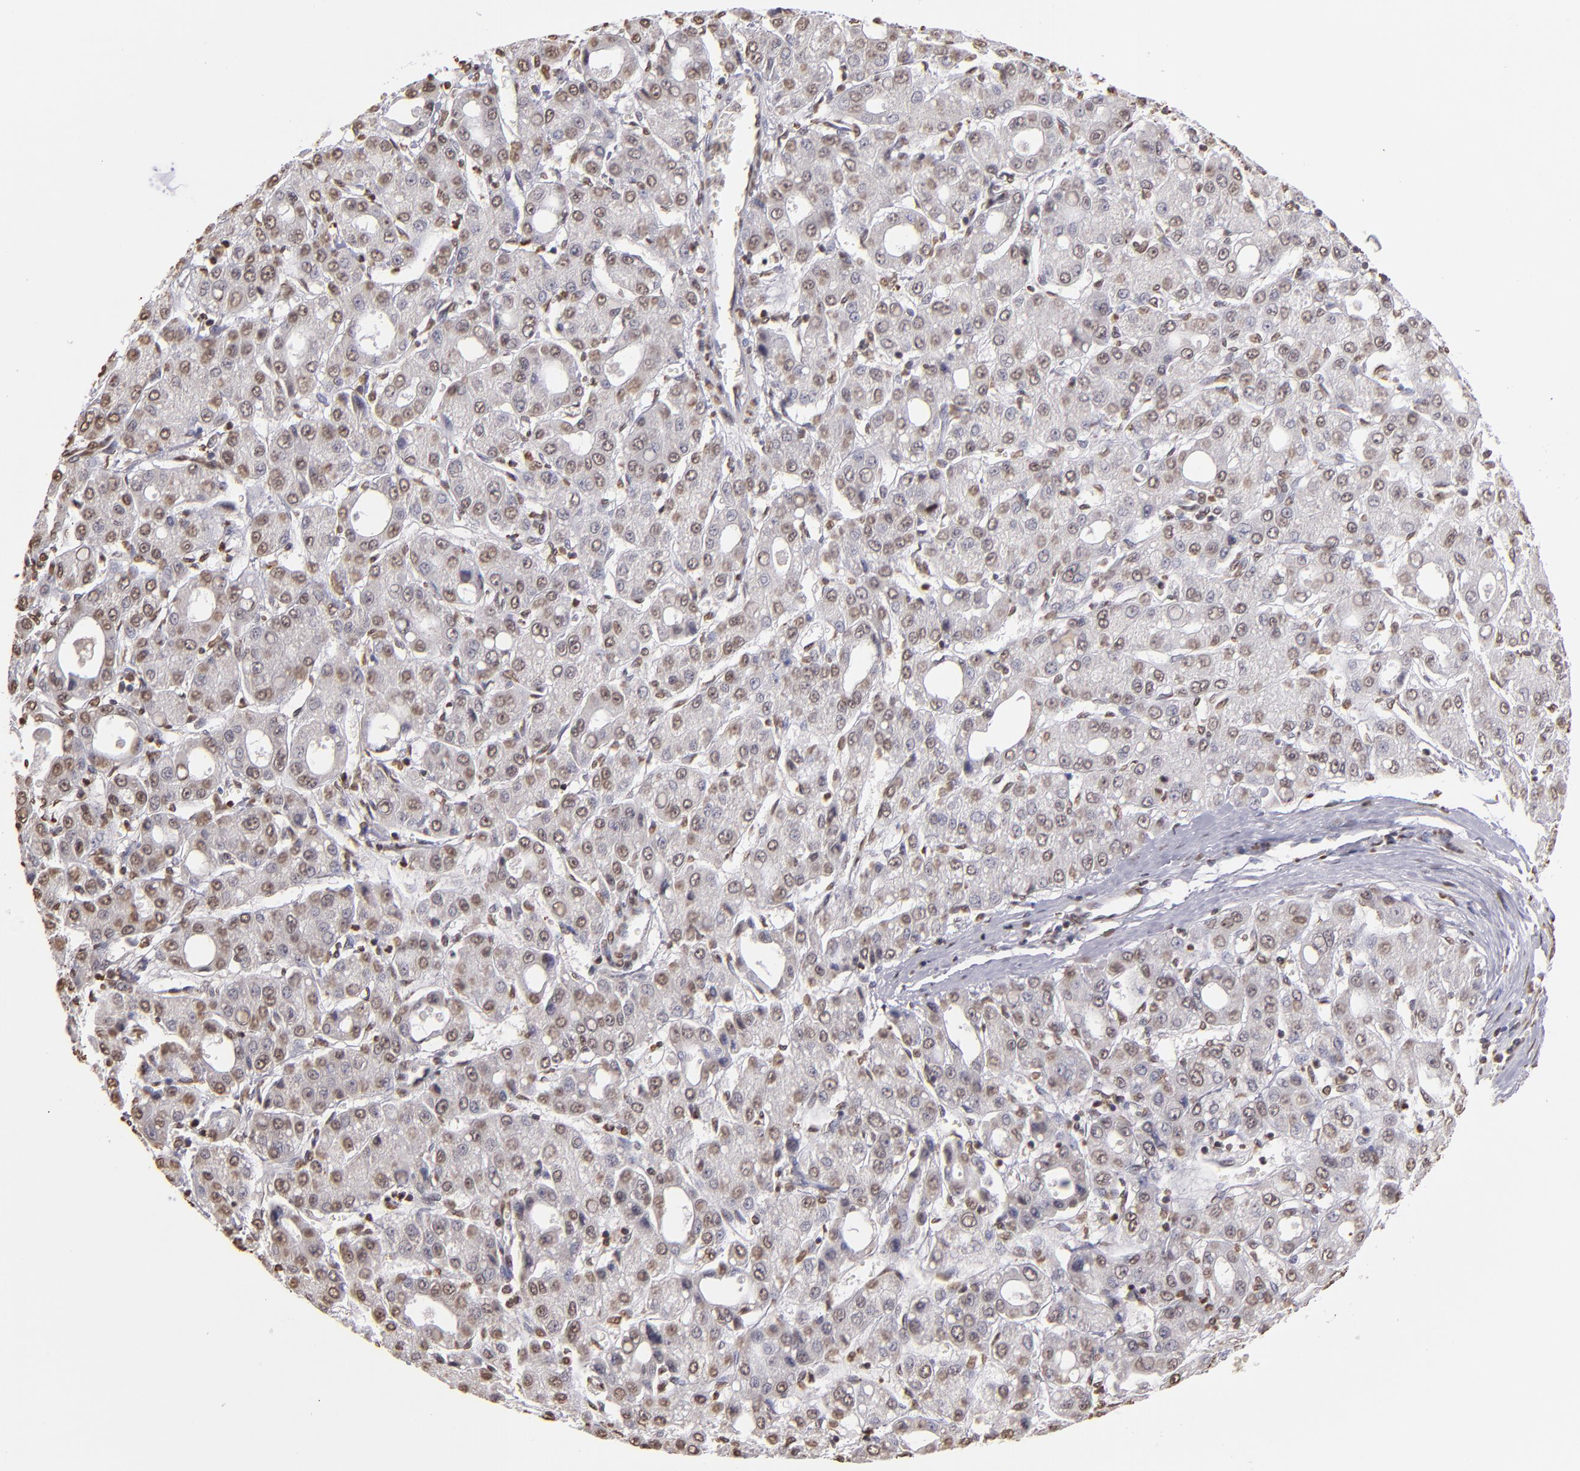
{"staining": {"intensity": "weak", "quantity": "25%-75%", "location": "nuclear"}, "tissue": "liver cancer", "cell_type": "Tumor cells", "image_type": "cancer", "snomed": [{"axis": "morphology", "description": "Carcinoma, Hepatocellular, NOS"}, {"axis": "topography", "description": "Liver"}], "caption": "Protein staining displays weak nuclear positivity in approximately 25%-75% of tumor cells in hepatocellular carcinoma (liver).", "gene": "LBX1", "patient": {"sex": "male", "age": 69}}